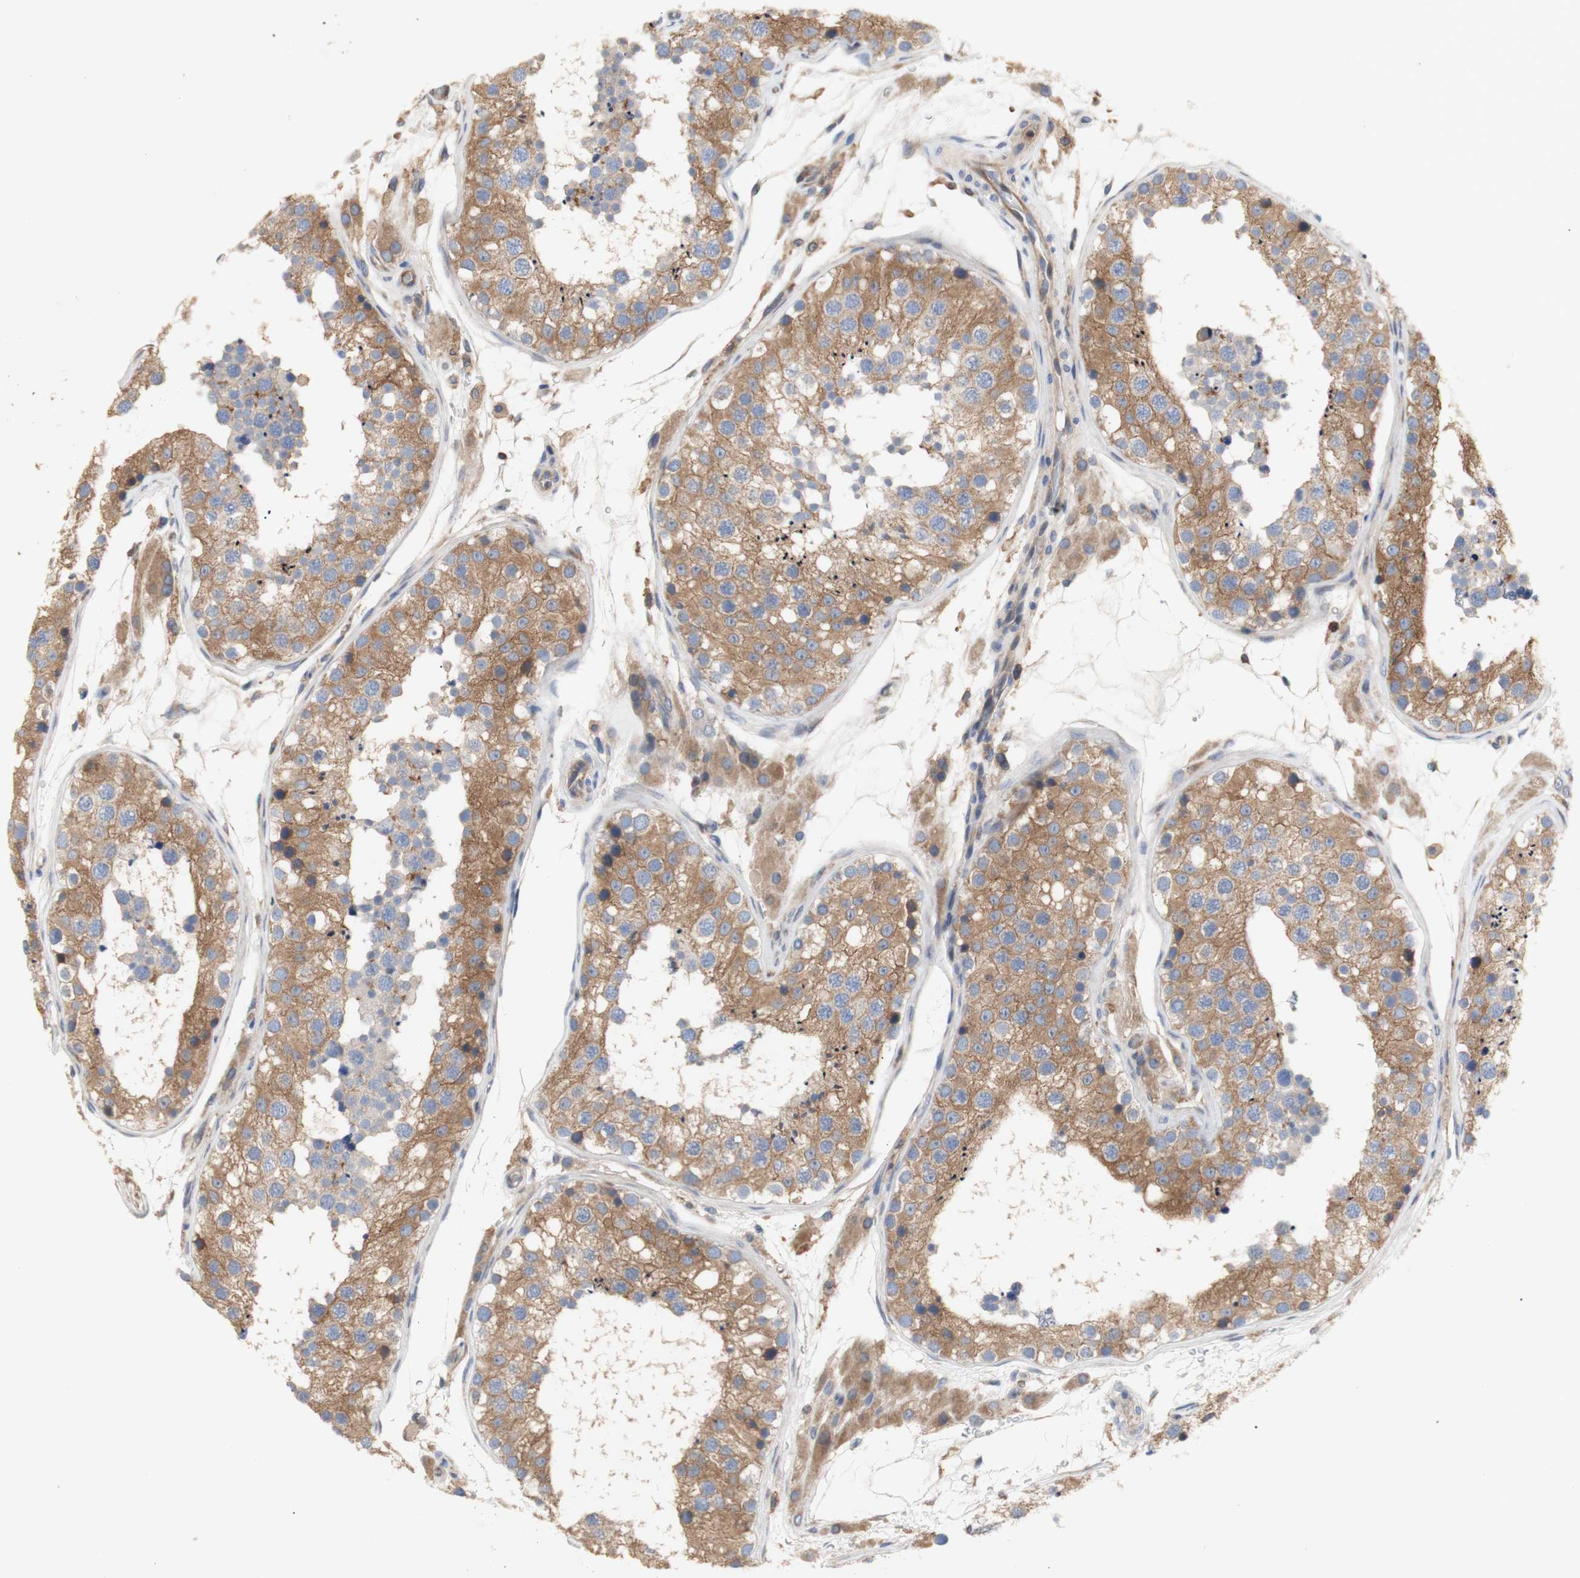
{"staining": {"intensity": "moderate", "quantity": ">75%", "location": "cytoplasmic/membranous"}, "tissue": "testis", "cell_type": "Cells in seminiferous ducts", "image_type": "normal", "snomed": [{"axis": "morphology", "description": "Normal tissue, NOS"}, {"axis": "topography", "description": "Testis"}], "caption": "Protein expression analysis of unremarkable human testis reveals moderate cytoplasmic/membranous expression in approximately >75% of cells in seminiferous ducts.", "gene": "IKBKG", "patient": {"sex": "male", "age": 26}}